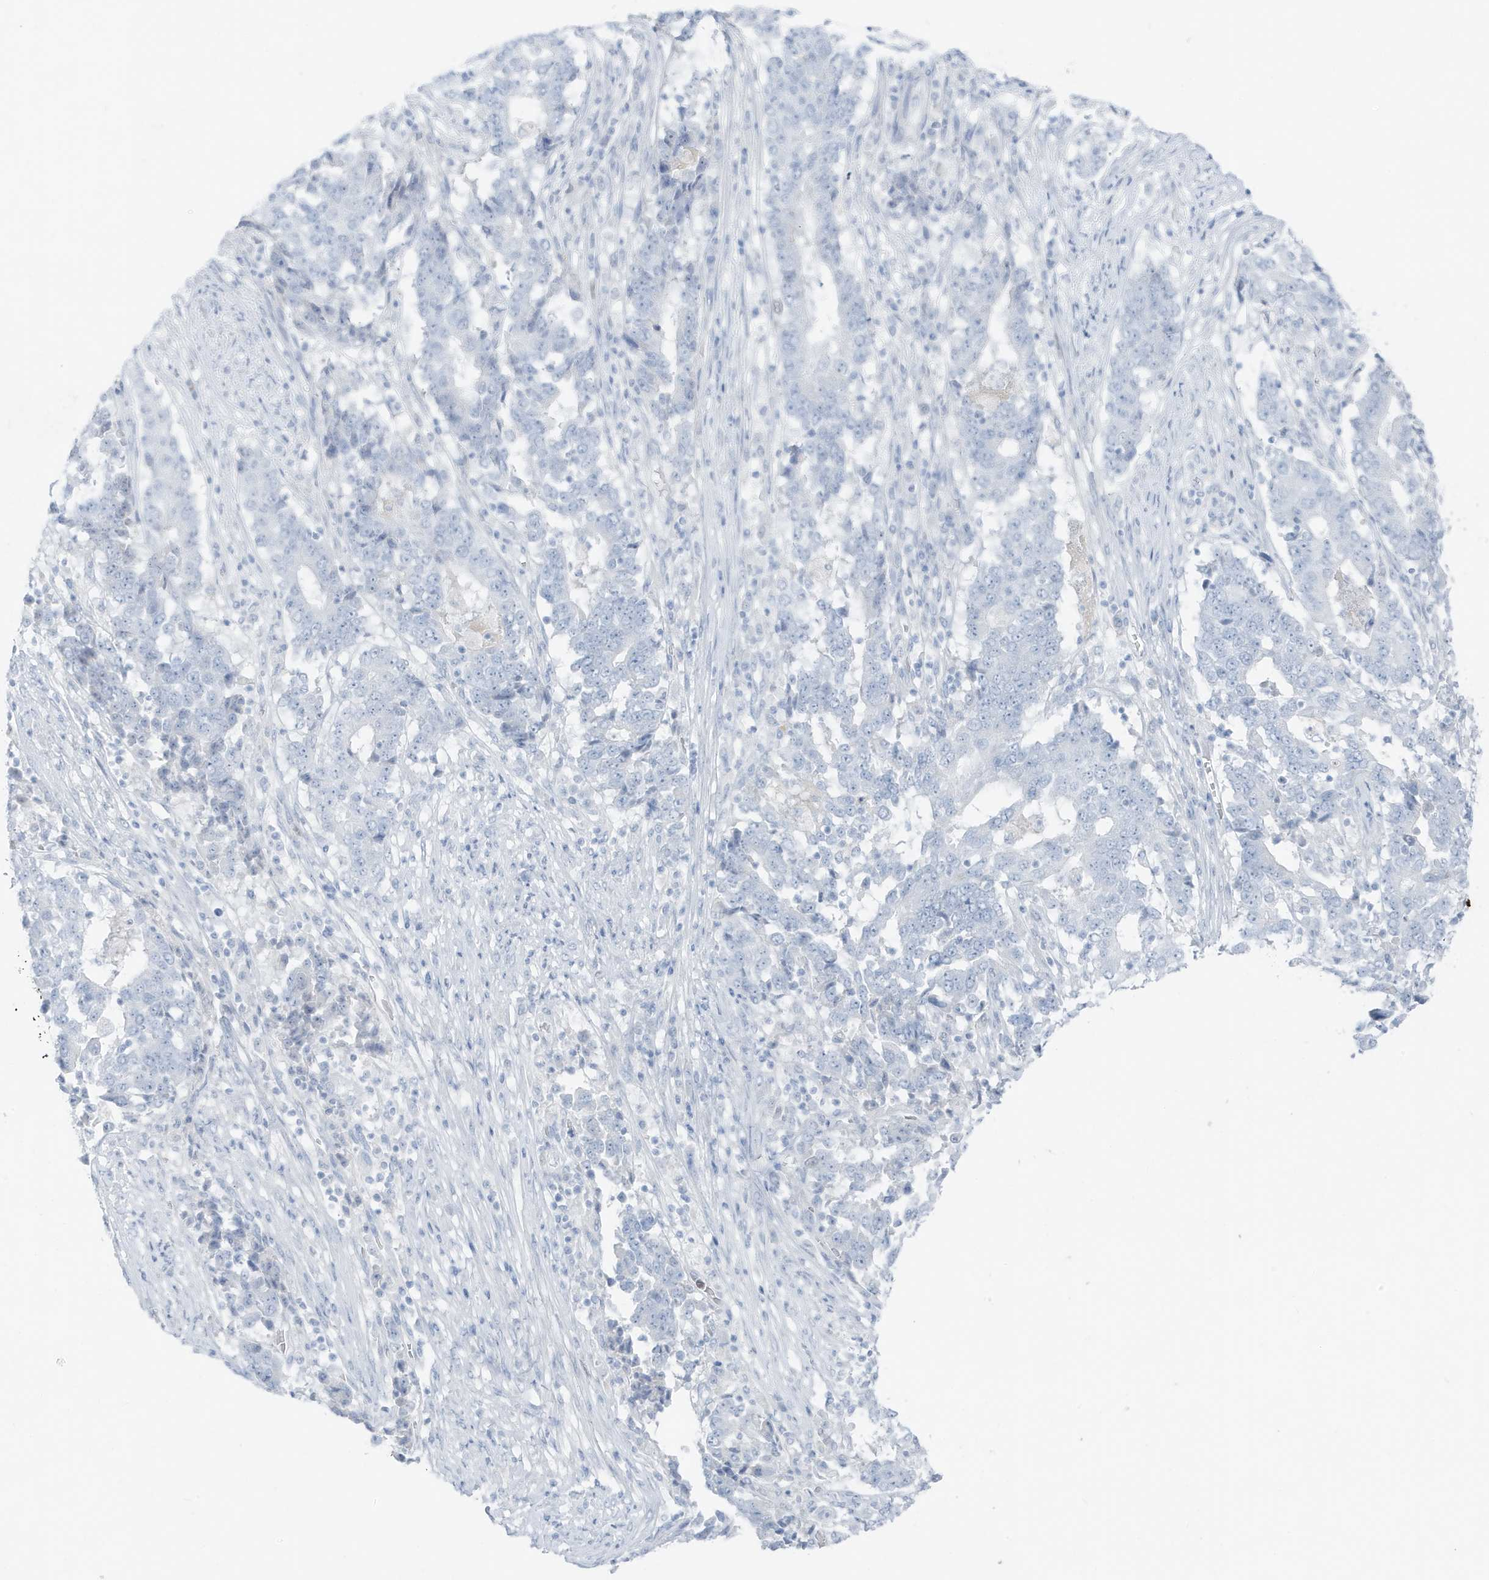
{"staining": {"intensity": "negative", "quantity": "none", "location": "none"}, "tissue": "stomach cancer", "cell_type": "Tumor cells", "image_type": "cancer", "snomed": [{"axis": "morphology", "description": "Adenocarcinoma, NOS"}, {"axis": "topography", "description": "Stomach"}], "caption": "This histopathology image is of adenocarcinoma (stomach) stained with IHC to label a protein in brown with the nuclei are counter-stained blue. There is no staining in tumor cells.", "gene": "ZFP64", "patient": {"sex": "male", "age": 59}}